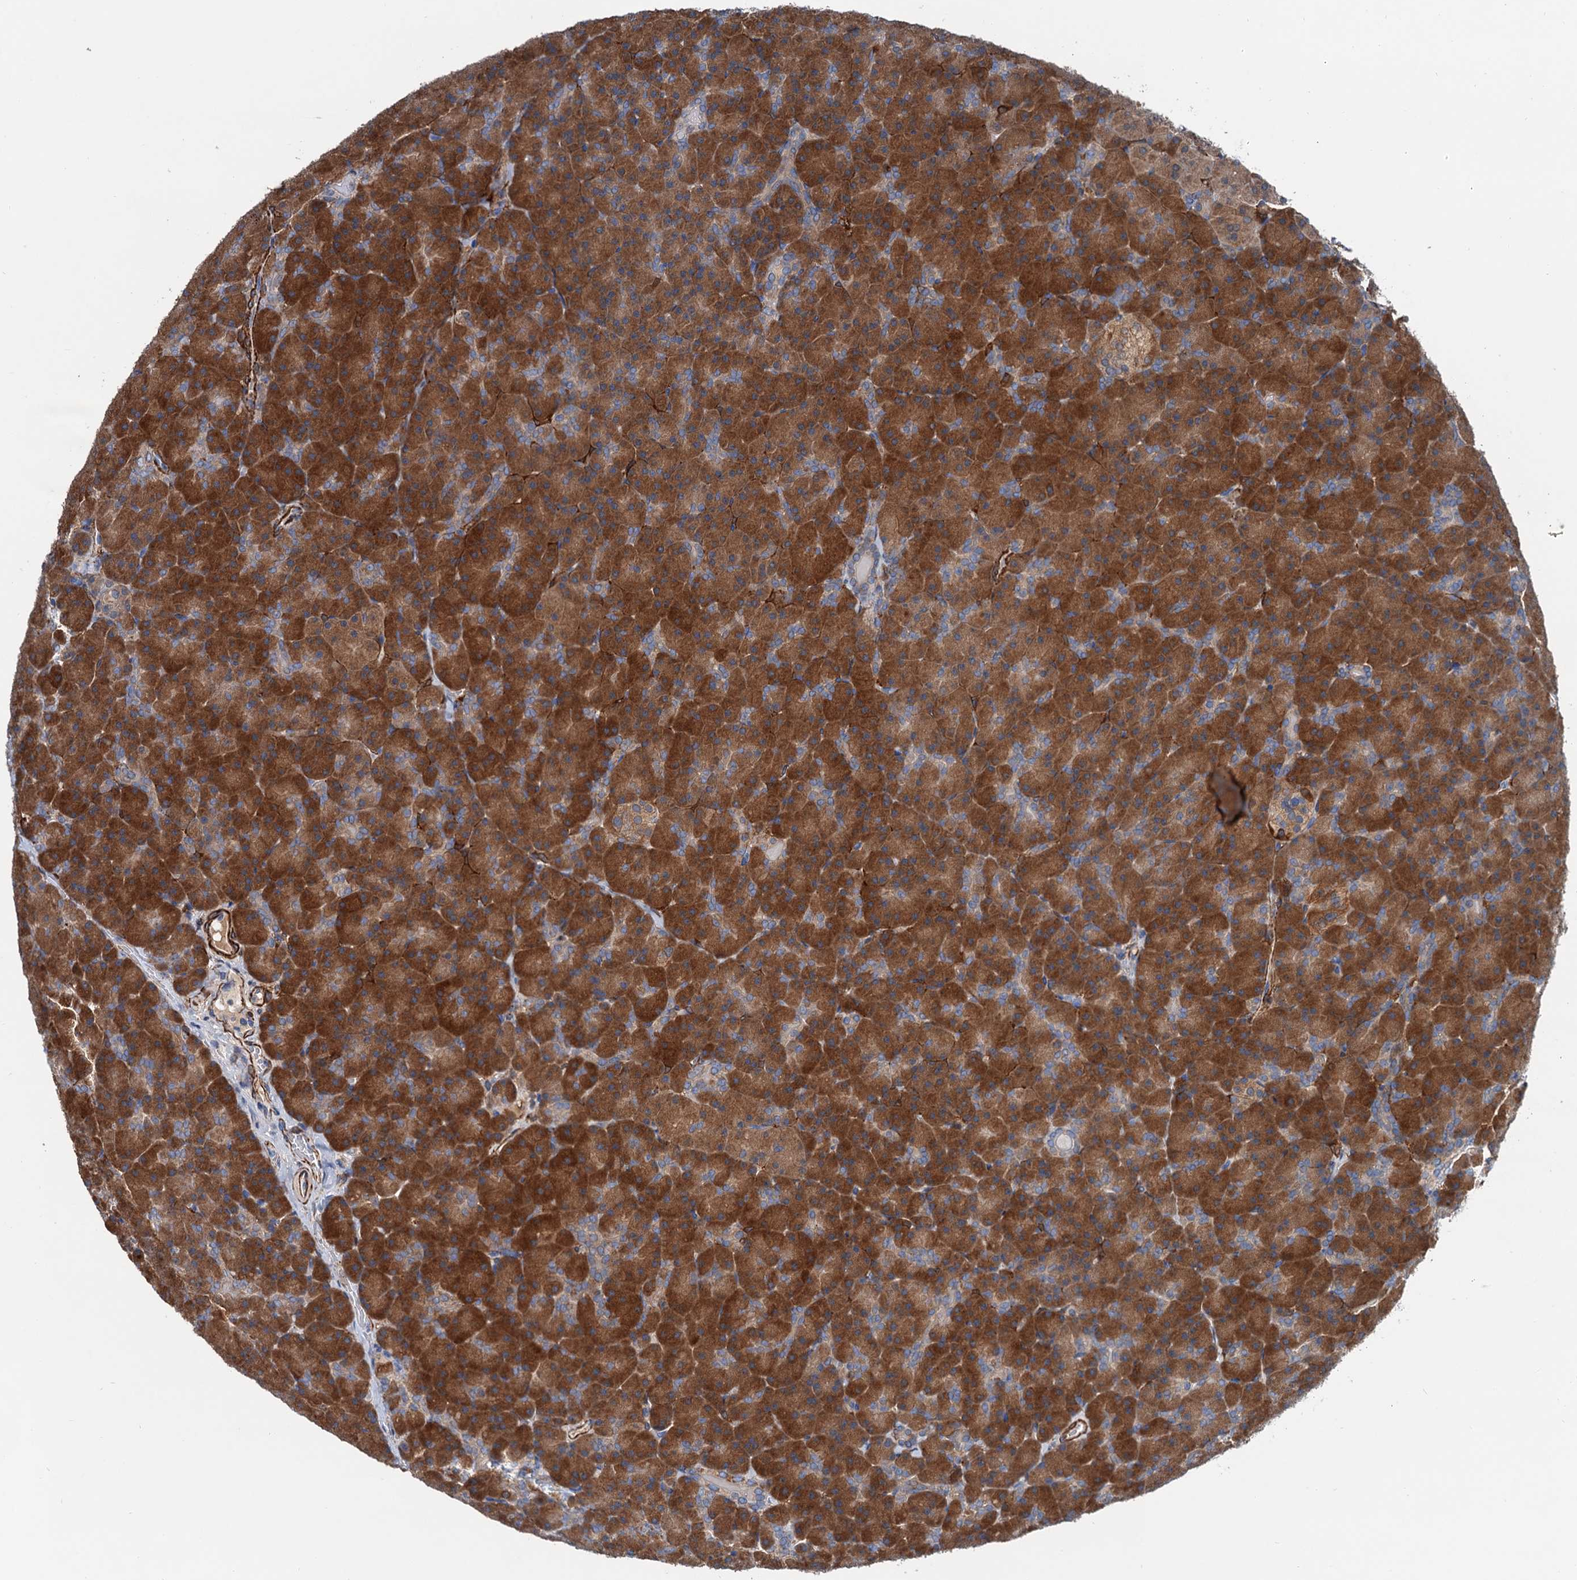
{"staining": {"intensity": "strong", "quantity": ">75%", "location": "cytoplasmic/membranous"}, "tissue": "pancreas", "cell_type": "Exocrine glandular cells", "image_type": "normal", "snomed": [{"axis": "morphology", "description": "Normal tissue, NOS"}, {"axis": "topography", "description": "Pancreas"}], "caption": "Unremarkable pancreas displays strong cytoplasmic/membranous expression in approximately >75% of exocrine glandular cells, visualized by immunohistochemistry.", "gene": "CSTPP1", "patient": {"sex": "male", "age": 36}}